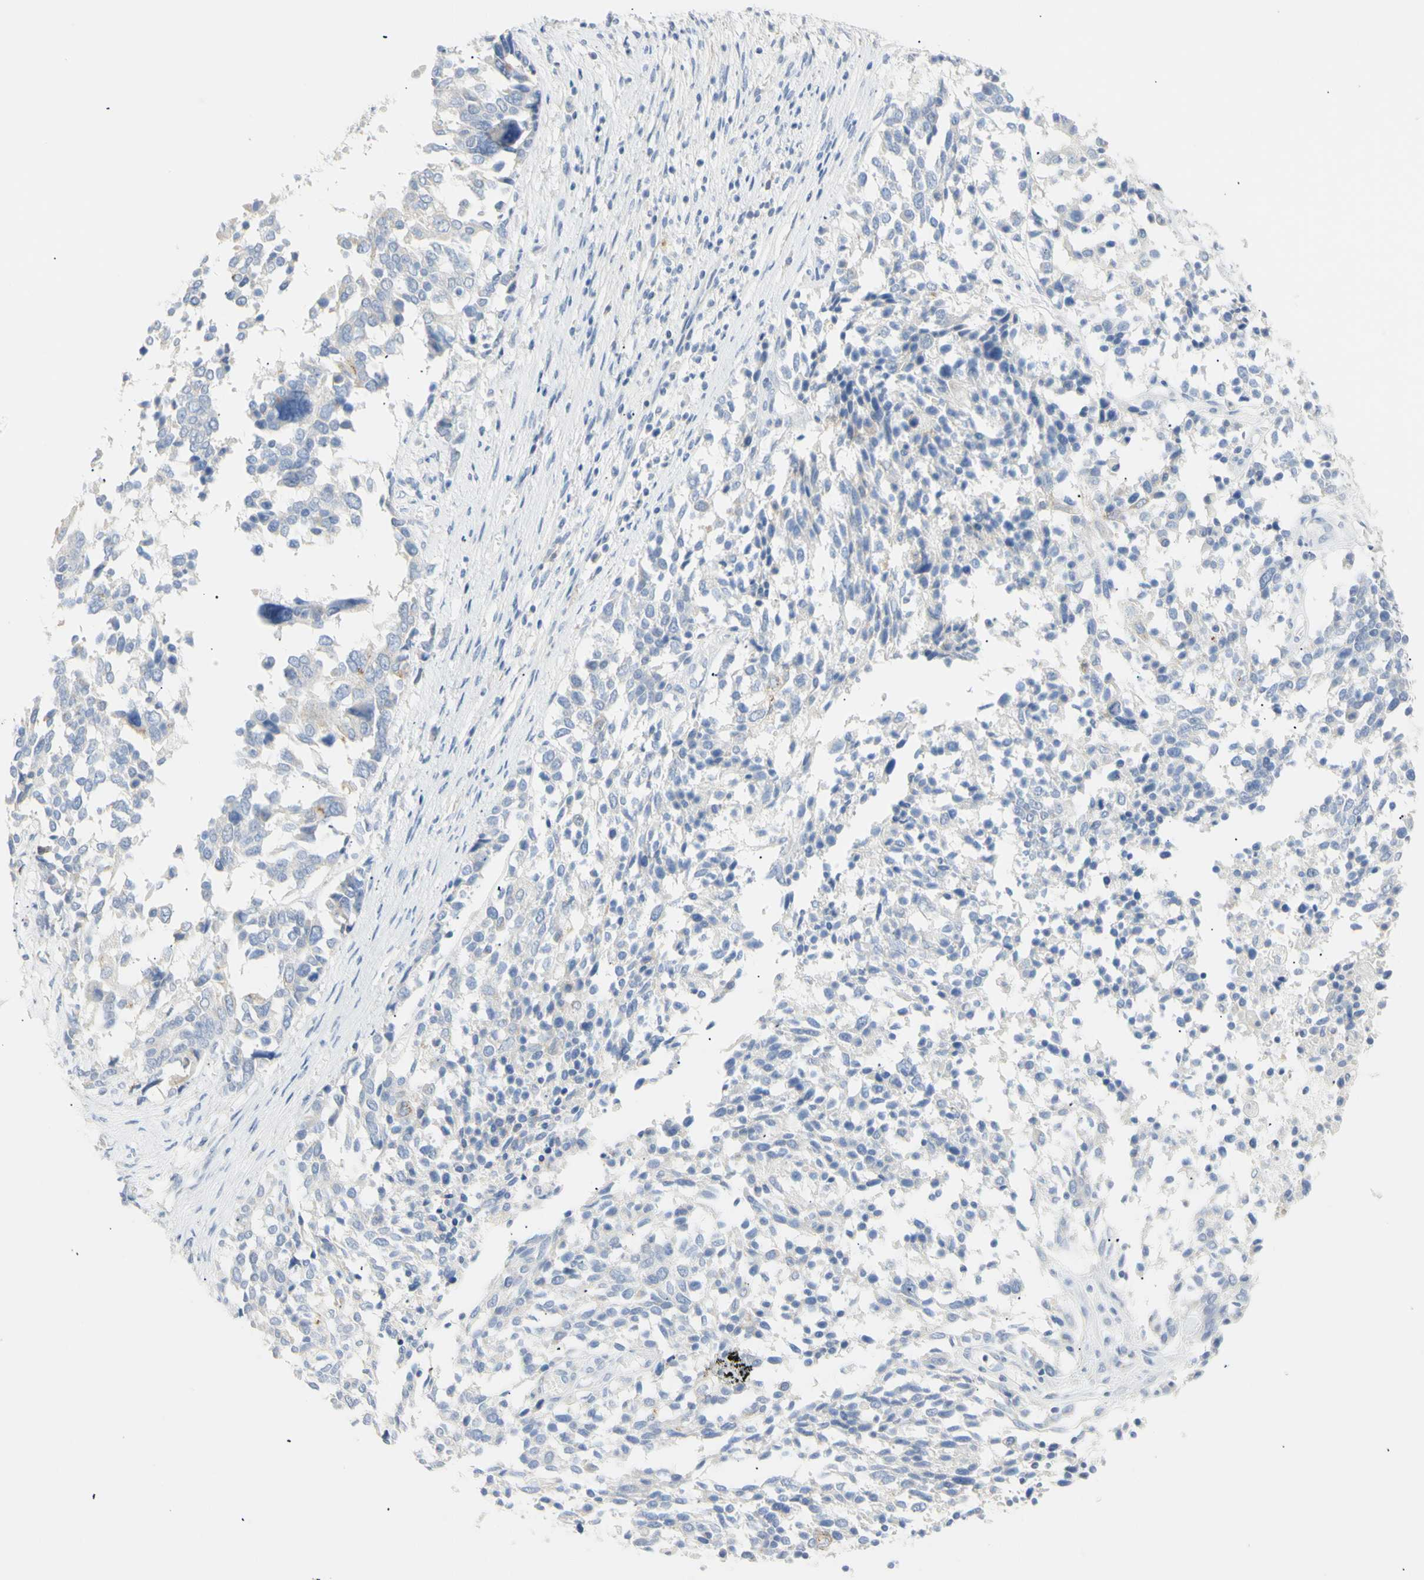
{"staining": {"intensity": "weak", "quantity": "<25%", "location": "cytoplasmic/membranous"}, "tissue": "ovarian cancer", "cell_type": "Tumor cells", "image_type": "cancer", "snomed": [{"axis": "morphology", "description": "Cystadenocarcinoma, serous, NOS"}, {"axis": "topography", "description": "Ovary"}], "caption": "The micrograph reveals no significant expression in tumor cells of ovarian serous cystadenocarcinoma.", "gene": "B4GALNT3", "patient": {"sex": "female", "age": 44}}